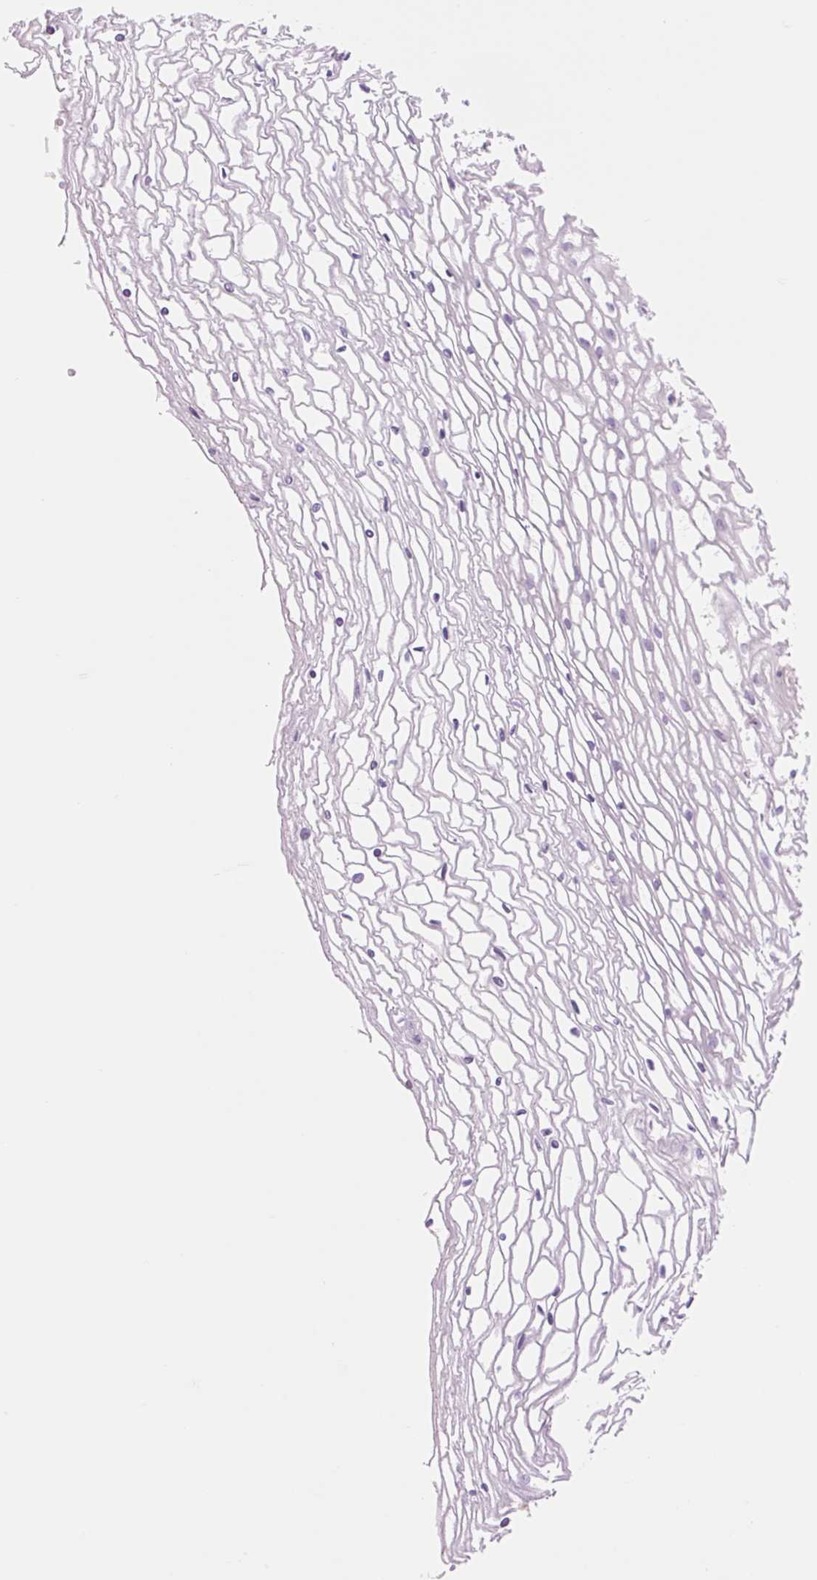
{"staining": {"intensity": "negative", "quantity": "none", "location": "none"}, "tissue": "cervix", "cell_type": "Glandular cells", "image_type": "normal", "snomed": [{"axis": "morphology", "description": "Normal tissue, NOS"}, {"axis": "topography", "description": "Cervix"}], "caption": "Protein analysis of benign cervix exhibits no significant expression in glandular cells.", "gene": "CELF6", "patient": {"sex": "female", "age": 36}}